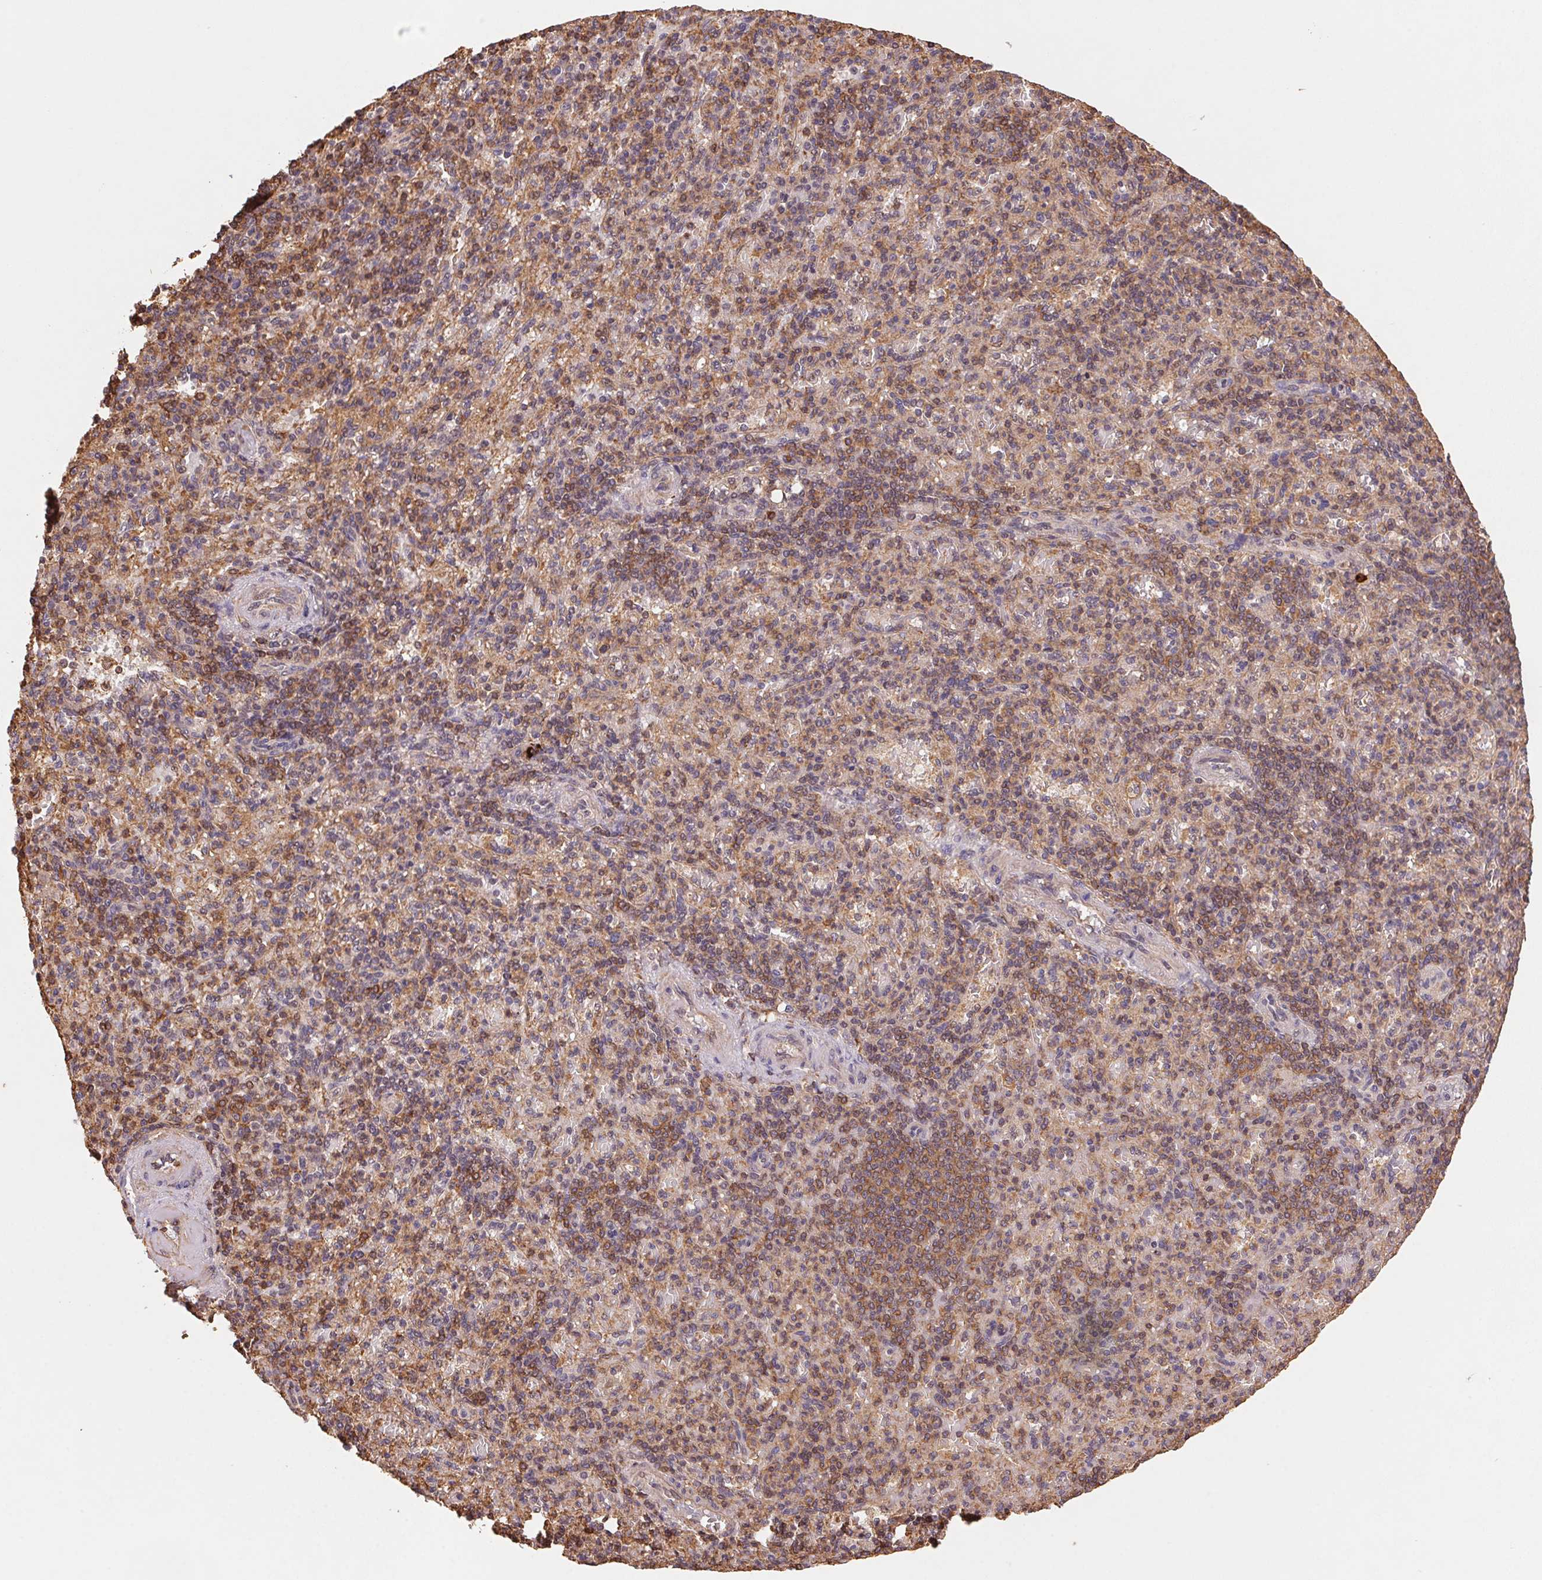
{"staining": {"intensity": "moderate", "quantity": "25%-75%", "location": "cytoplasmic/membranous"}, "tissue": "spleen", "cell_type": "Cells in red pulp", "image_type": "normal", "snomed": [{"axis": "morphology", "description": "Normal tissue, NOS"}, {"axis": "topography", "description": "Spleen"}], "caption": "An immunohistochemistry (IHC) histopathology image of unremarkable tissue is shown. Protein staining in brown highlights moderate cytoplasmic/membranous positivity in spleen within cells in red pulp.", "gene": "ATG10", "patient": {"sex": "female", "age": 74}}